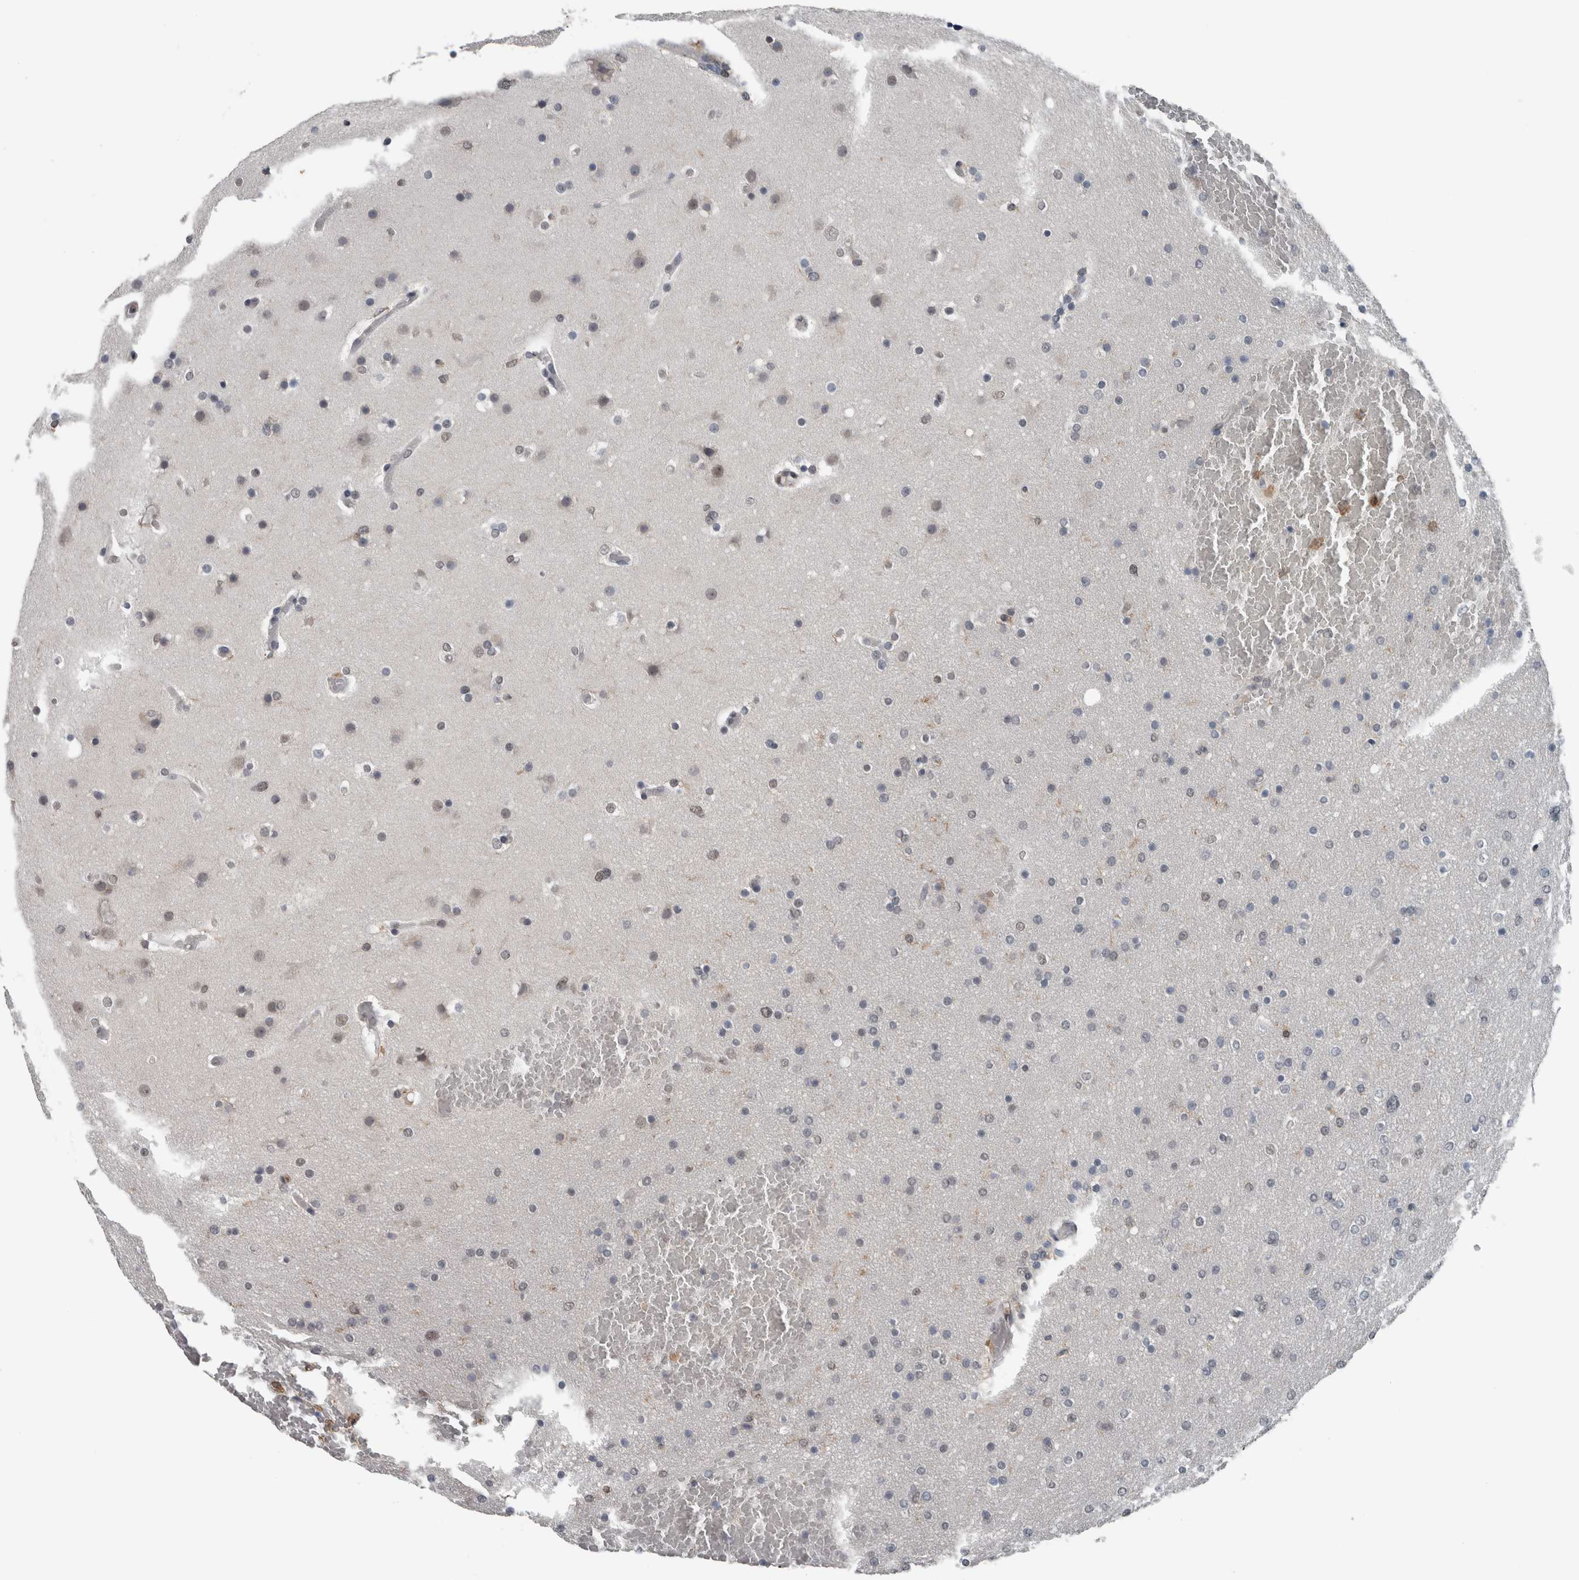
{"staining": {"intensity": "negative", "quantity": "none", "location": "none"}, "tissue": "glioma", "cell_type": "Tumor cells", "image_type": "cancer", "snomed": [{"axis": "morphology", "description": "Glioma, malignant, High grade"}, {"axis": "topography", "description": "Cerebral cortex"}], "caption": "IHC image of glioma stained for a protein (brown), which demonstrates no positivity in tumor cells.", "gene": "MAFF", "patient": {"sex": "female", "age": 36}}